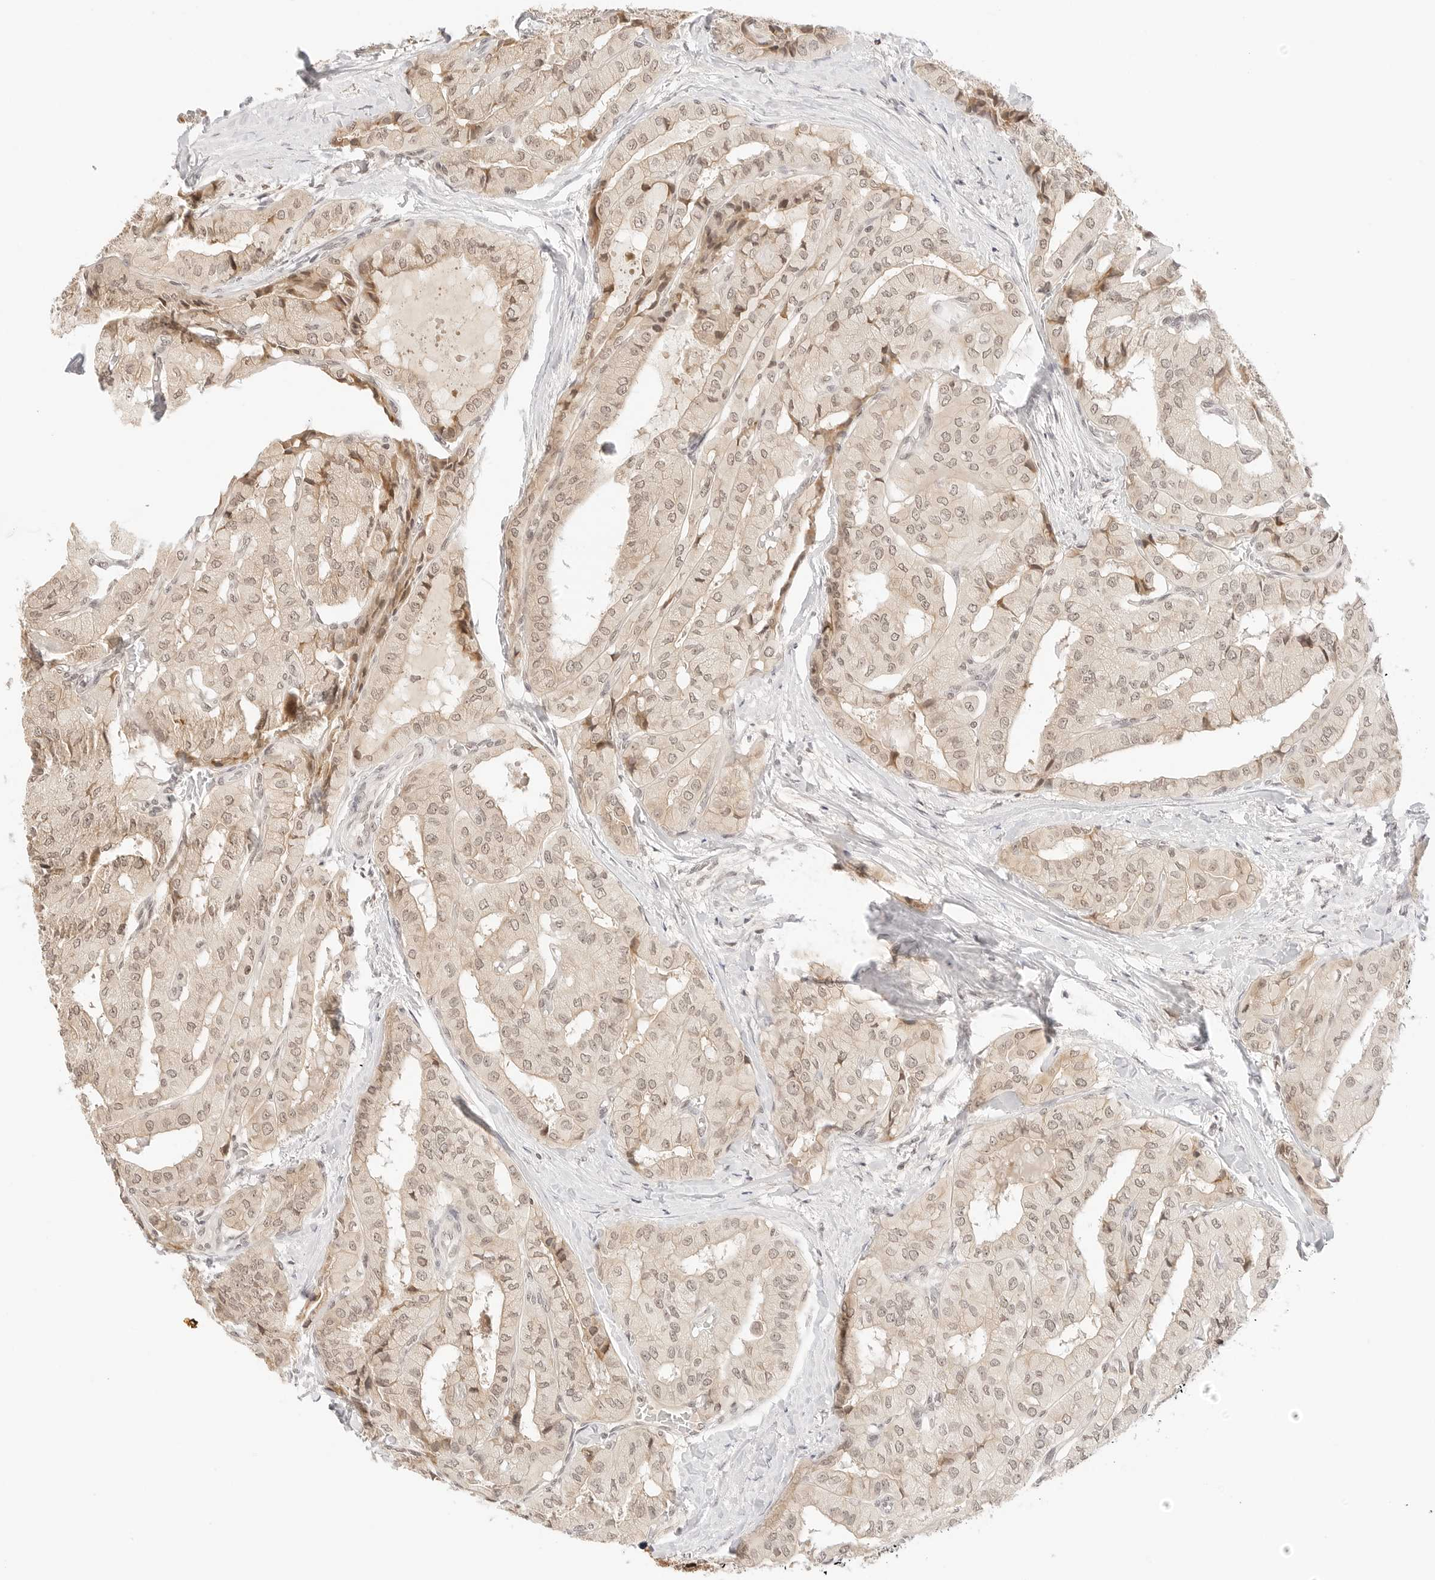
{"staining": {"intensity": "weak", "quantity": ">75%", "location": "cytoplasmic/membranous,nuclear"}, "tissue": "thyroid cancer", "cell_type": "Tumor cells", "image_type": "cancer", "snomed": [{"axis": "morphology", "description": "Papillary adenocarcinoma, NOS"}, {"axis": "topography", "description": "Thyroid gland"}], "caption": "This image shows papillary adenocarcinoma (thyroid) stained with immunohistochemistry (IHC) to label a protein in brown. The cytoplasmic/membranous and nuclear of tumor cells show weak positivity for the protein. Nuclei are counter-stained blue.", "gene": "SEPTIN4", "patient": {"sex": "female", "age": 59}}